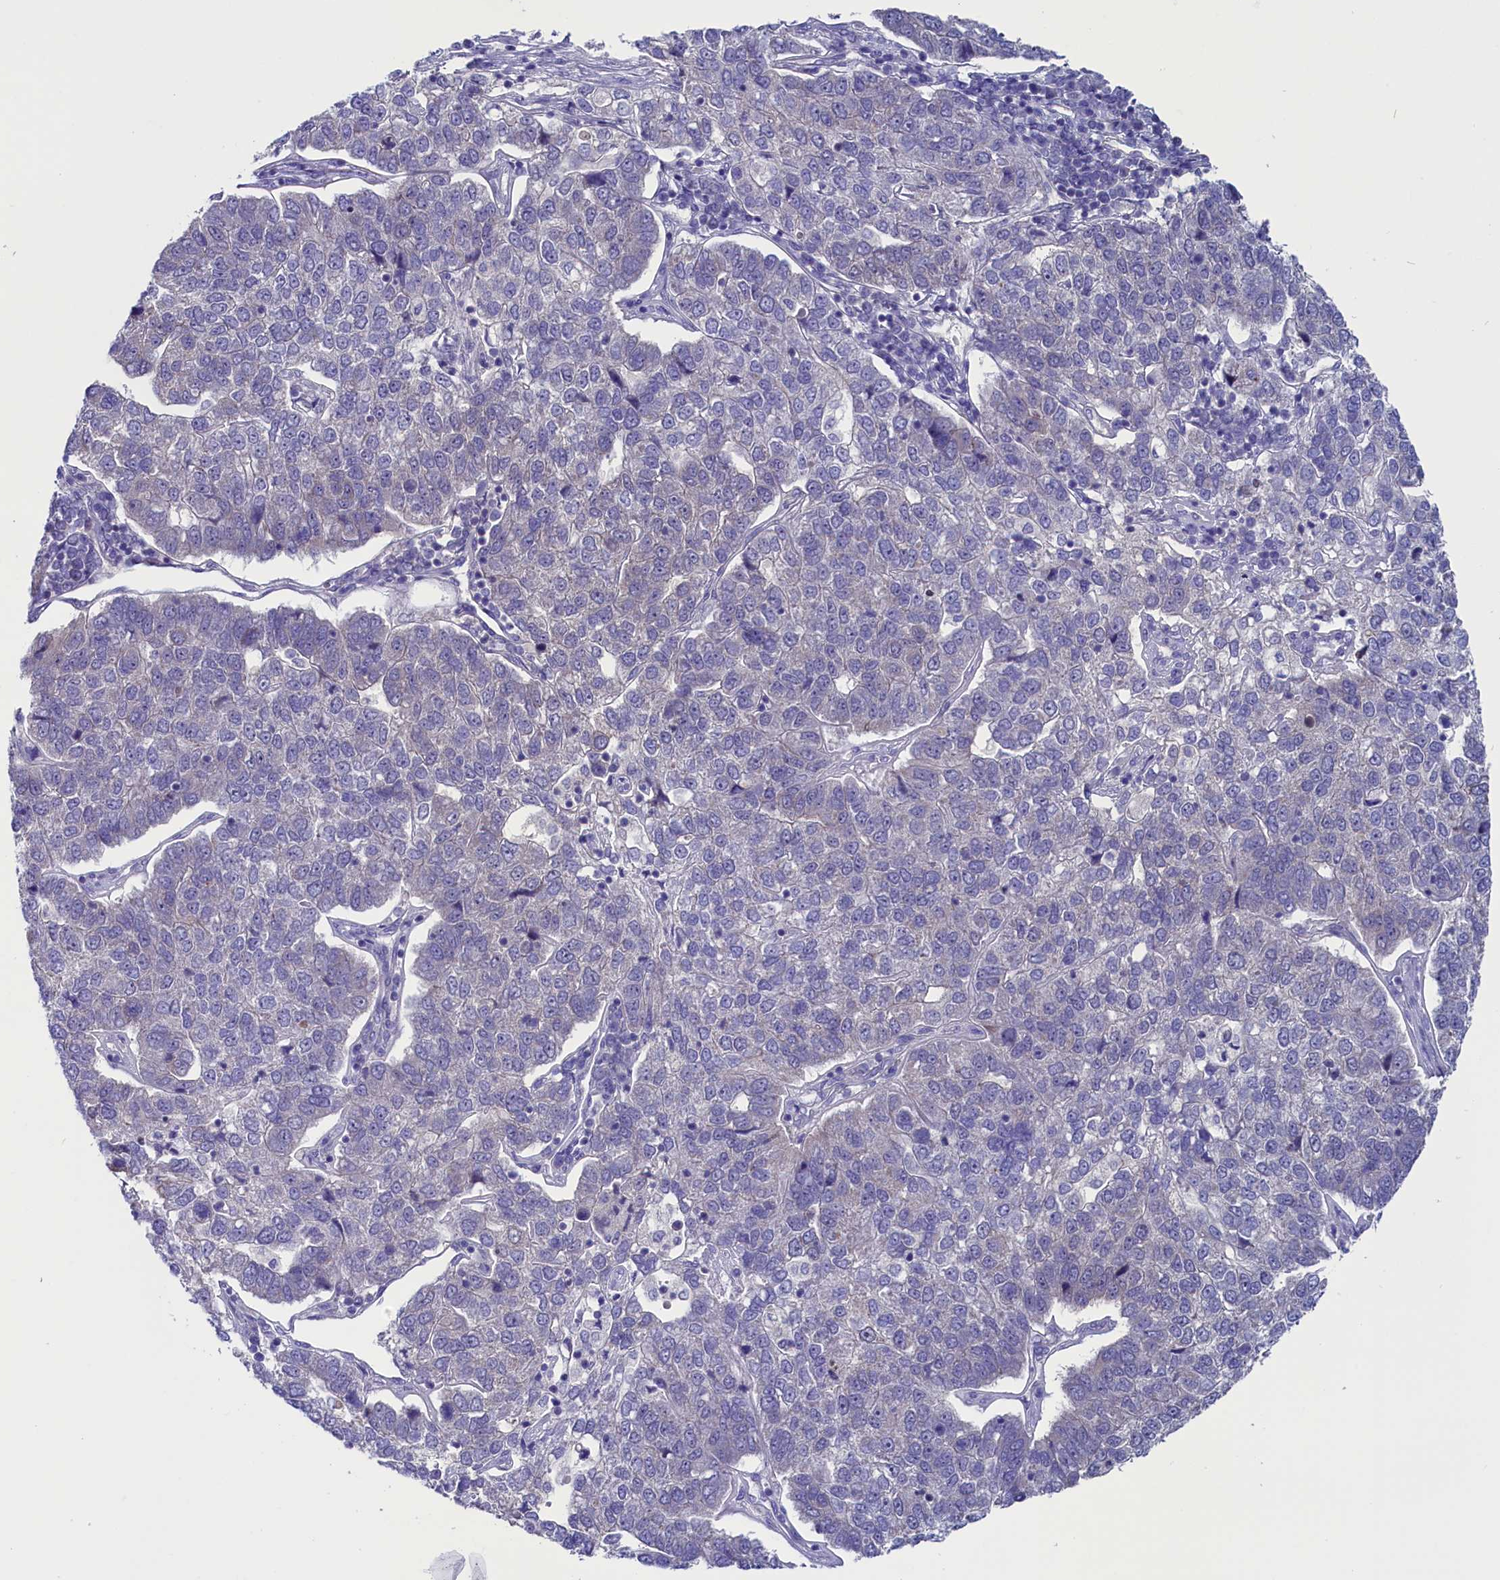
{"staining": {"intensity": "weak", "quantity": "<25%", "location": "cytoplasmic/membranous"}, "tissue": "pancreatic cancer", "cell_type": "Tumor cells", "image_type": "cancer", "snomed": [{"axis": "morphology", "description": "Adenocarcinoma, NOS"}, {"axis": "topography", "description": "Pancreas"}], "caption": "Tumor cells show no significant positivity in pancreatic cancer.", "gene": "CIAPIN1", "patient": {"sex": "female", "age": 61}}